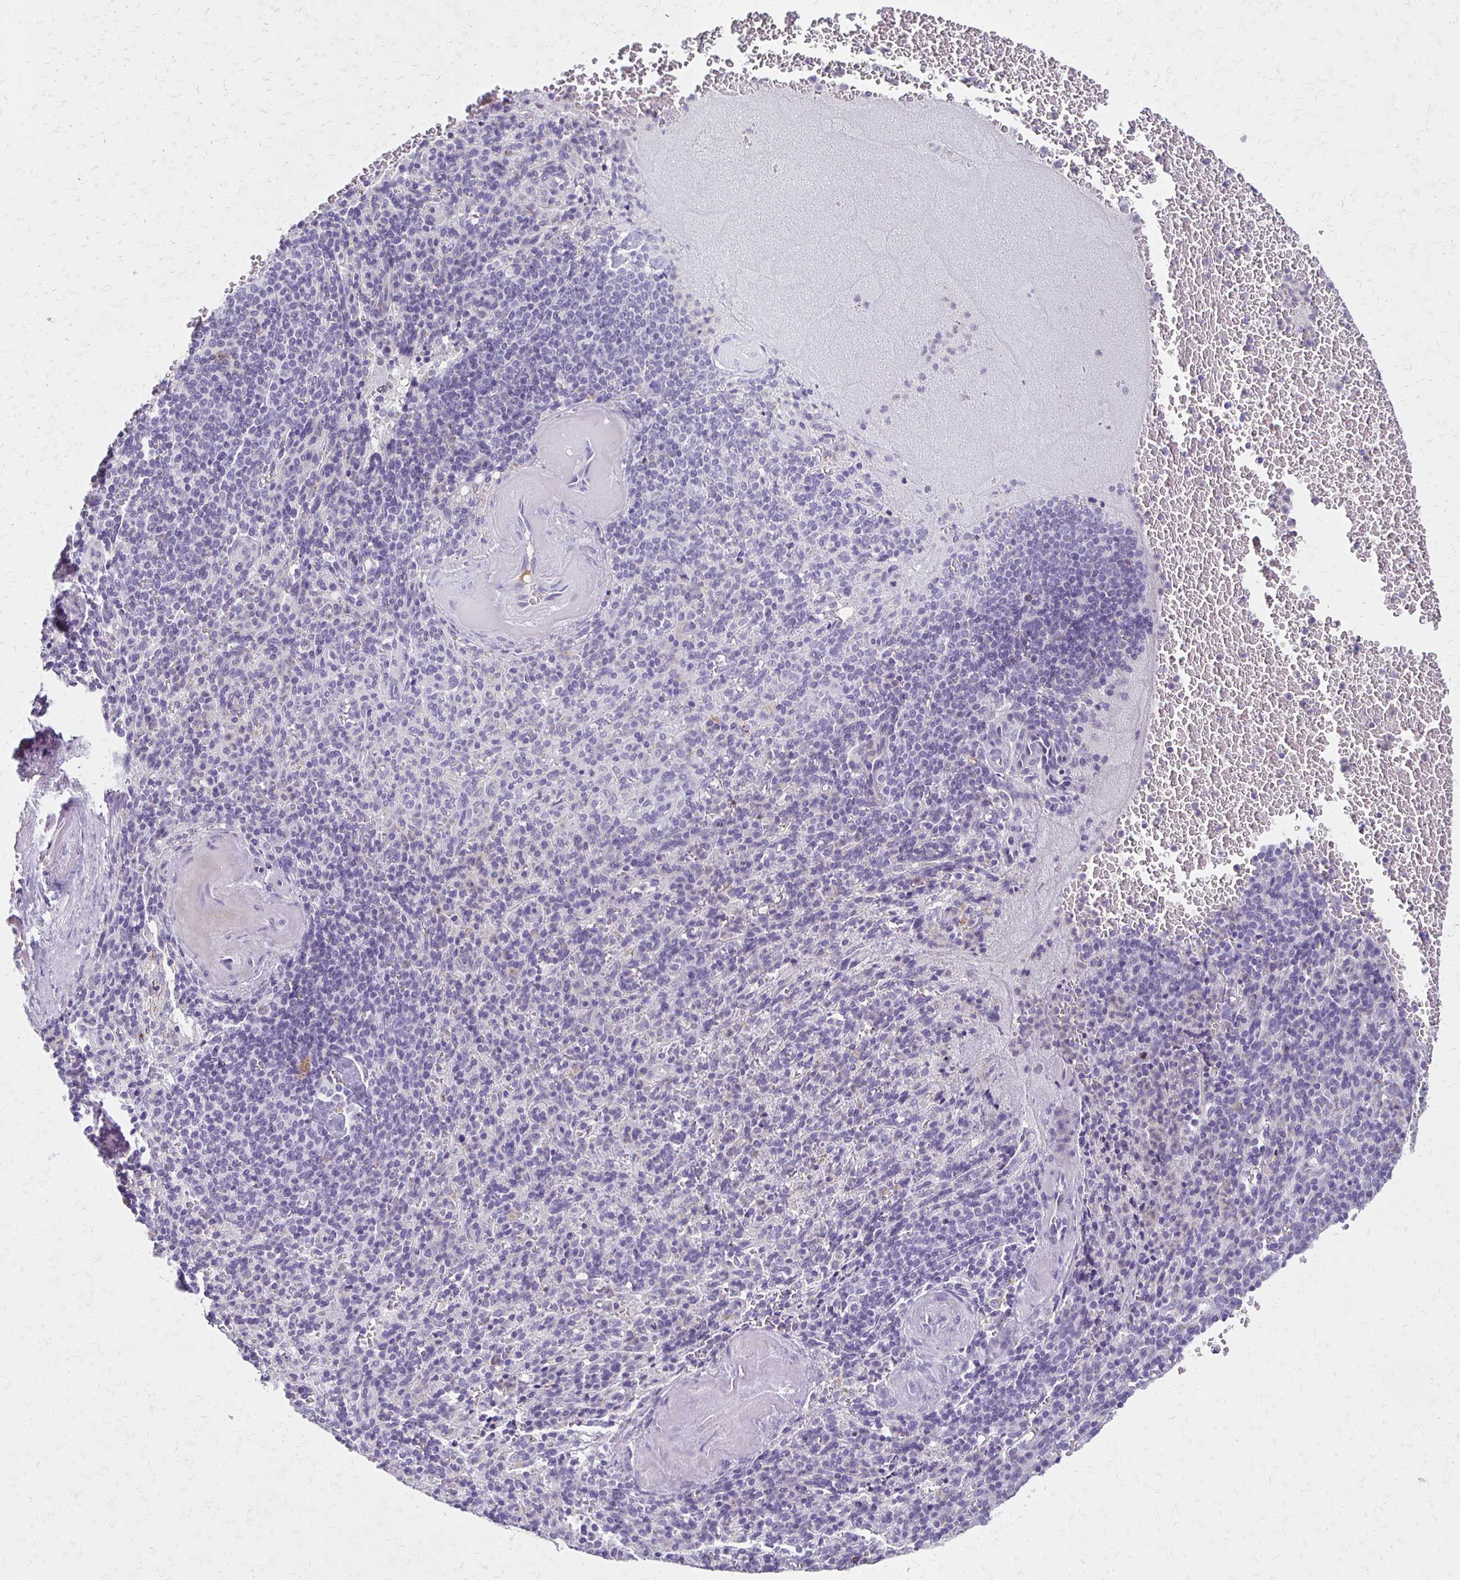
{"staining": {"intensity": "negative", "quantity": "none", "location": "none"}, "tissue": "spleen", "cell_type": "Cells in red pulp", "image_type": "normal", "snomed": [{"axis": "morphology", "description": "Normal tissue, NOS"}, {"axis": "topography", "description": "Spleen"}], "caption": "A micrograph of spleen stained for a protein displays no brown staining in cells in red pulp. (DAB IHC, high magnification).", "gene": "BBS12", "patient": {"sex": "female", "age": 74}}